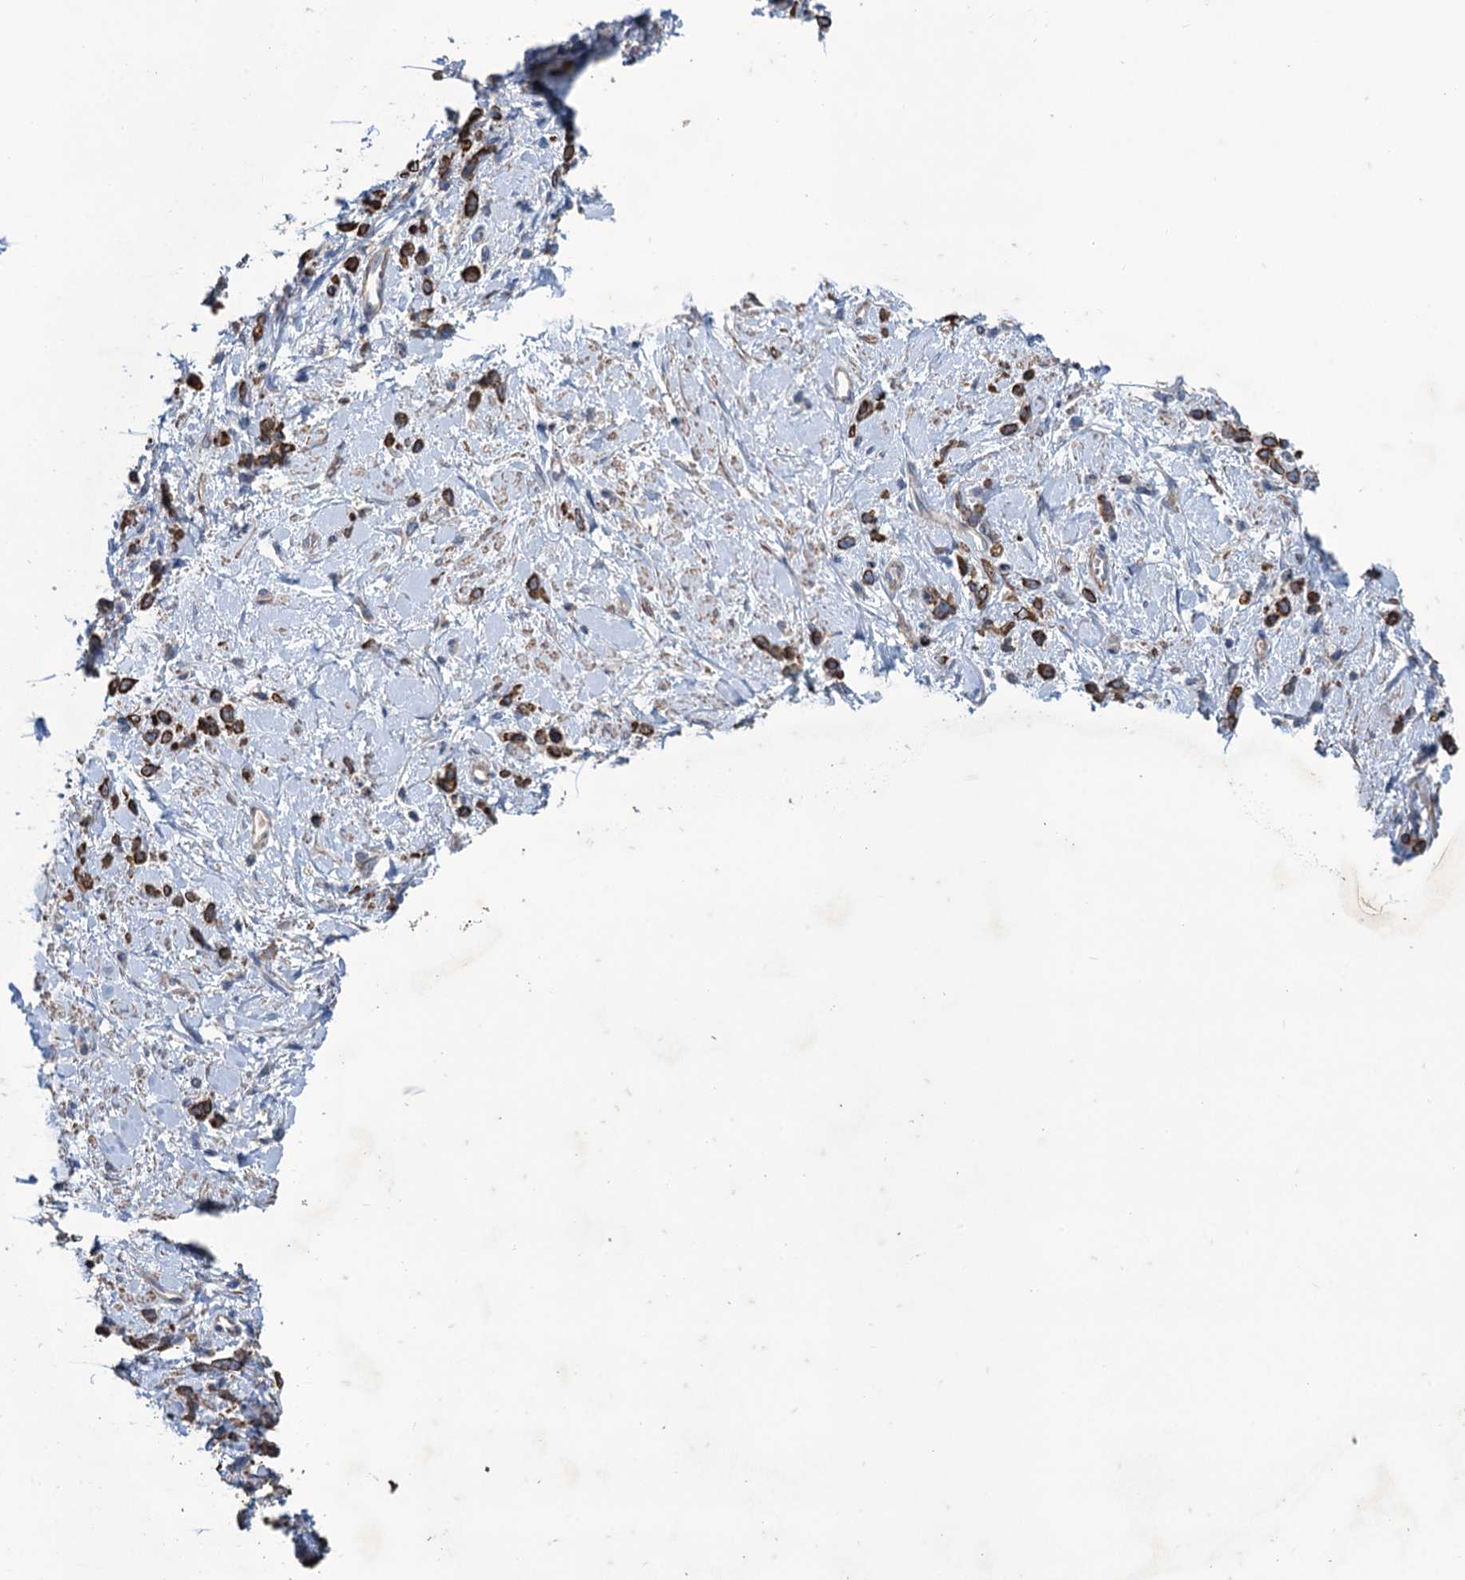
{"staining": {"intensity": "strong", "quantity": ">75%", "location": "cytoplasmic/membranous"}, "tissue": "stomach cancer", "cell_type": "Tumor cells", "image_type": "cancer", "snomed": [{"axis": "morphology", "description": "Adenocarcinoma, NOS"}, {"axis": "topography", "description": "Stomach"}], "caption": "High-power microscopy captured an immunohistochemistry (IHC) histopathology image of adenocarcinoma (stomach), revealing strong cytoplasmic/membranous positivity in about >75% of tumor cells.", "gene": "SMCO3", "patient": {"sex": "female", "age": 60}}